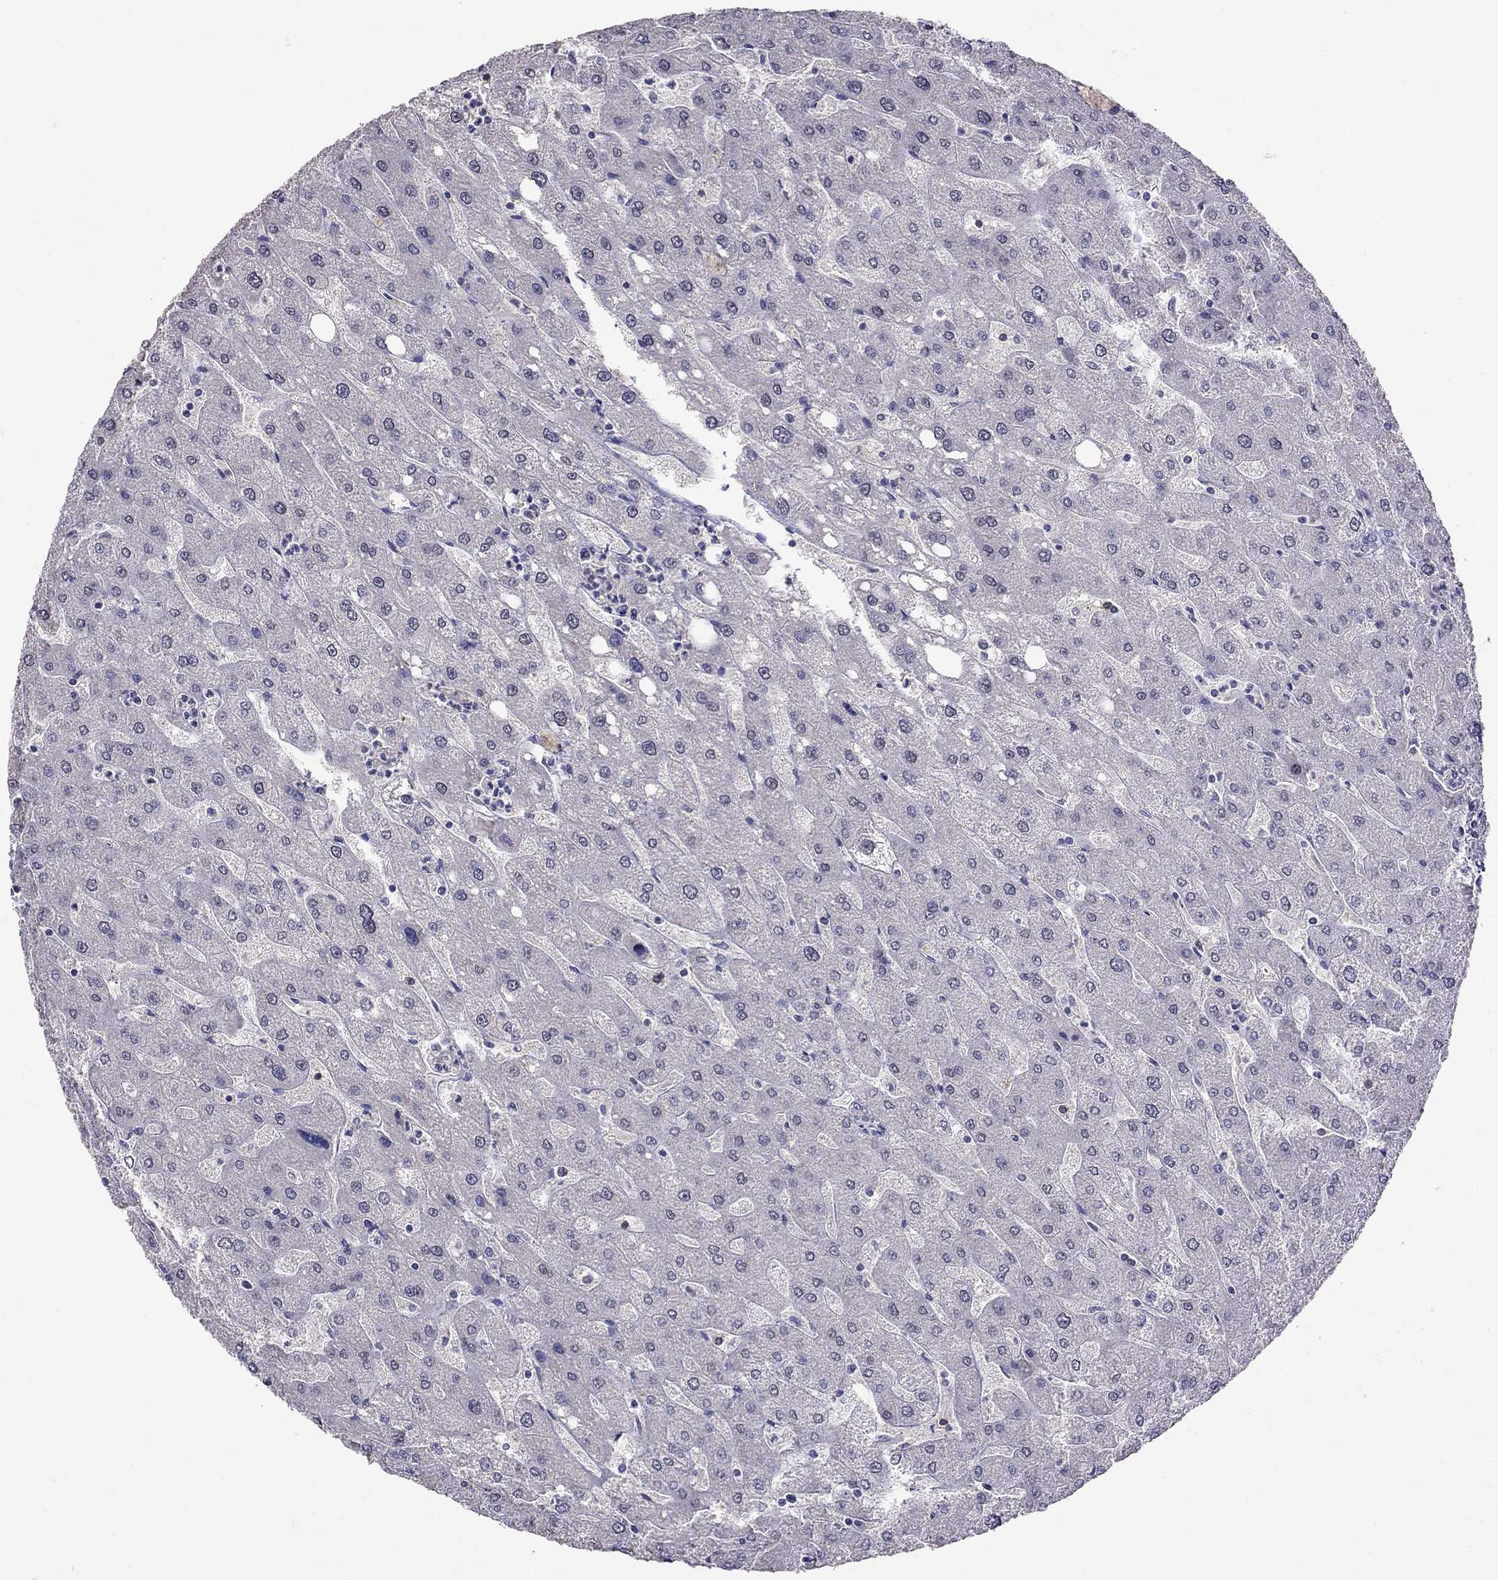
{"staining": {"intensity": "negative", "quantity": "none", "location": "none"}, "tissue": "liver", "cell_type": "Cholangiocytes", "image_type": "normal", "snomed": [{"axis": "morphology", "description": "Normal tissue, NOS"}, {"axis": "topography", "description": "Liver"}], "caption": "IHC micrograph of benign liver: liver stained with DAB (3,3'-diaminobenzidine) demonstrates no significant protein staining in cholangiocytes.", "gene": "CD8B", "patient": {"sex": "male", "age": 67}}